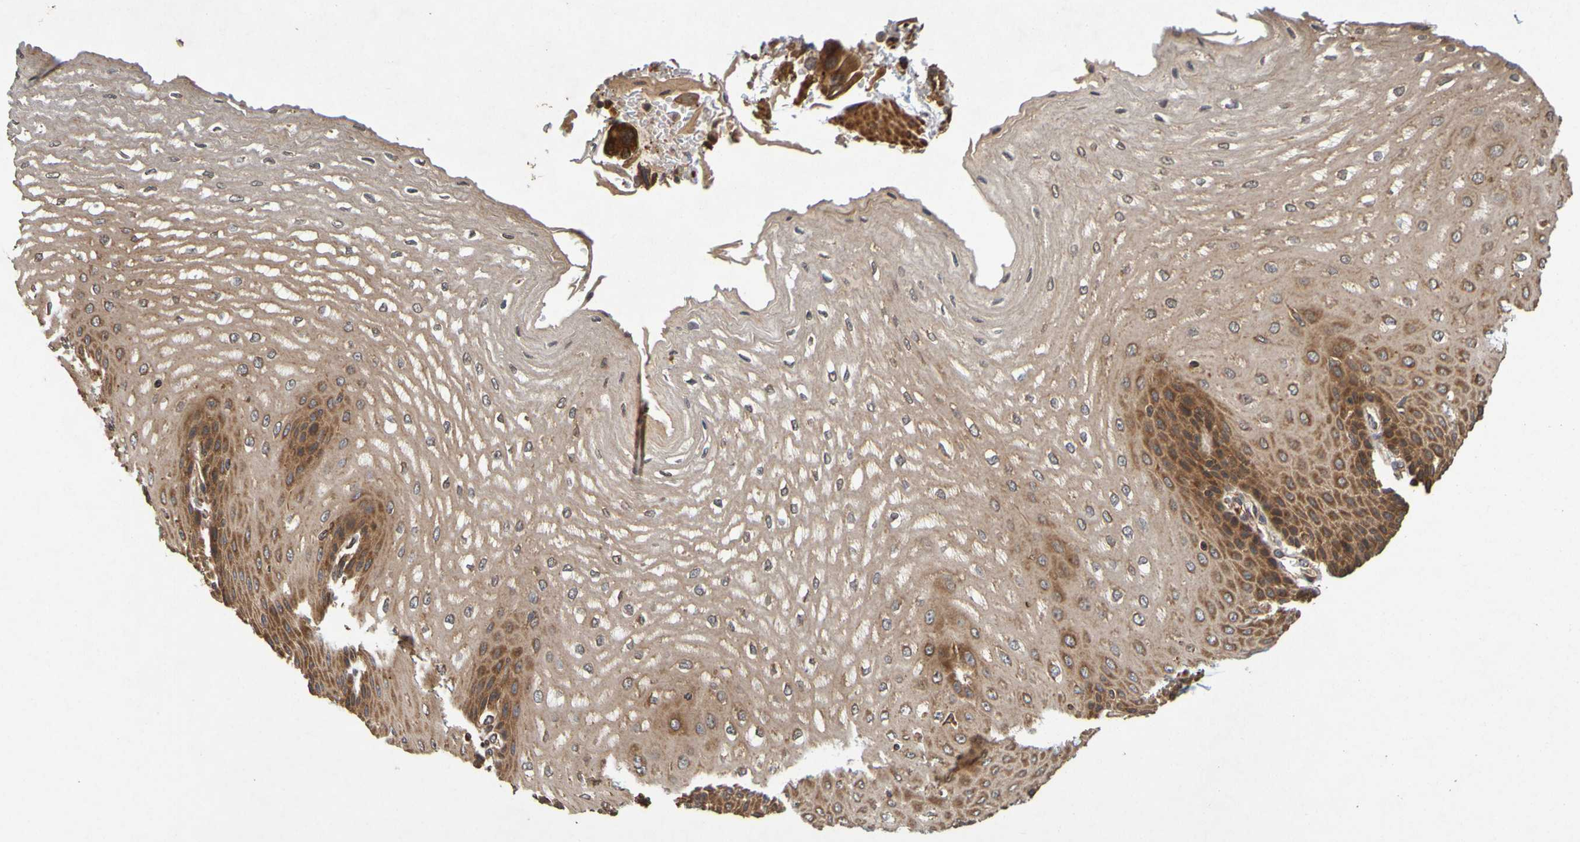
{"staining": {"intensity": "strong", "quantity": ">75%", "location": "cytoplasmic/membranous"}, "tissue": "esophagus", "cell_type": "Squamous epithelial cells", "image_type": "normal", "snomed": [{"axis": "morphology", "description": "Normal tissue, NOS"}, {"axis": "topography", "description": "Esophagus"}], "caption": "A high amount of strong cytoplasmic/membranous positivity is seen in about >75% of squamous epithelial cells in normal esophagus.", "gene": "OCRL", "patient": {"sex": "male", "age": 54}}